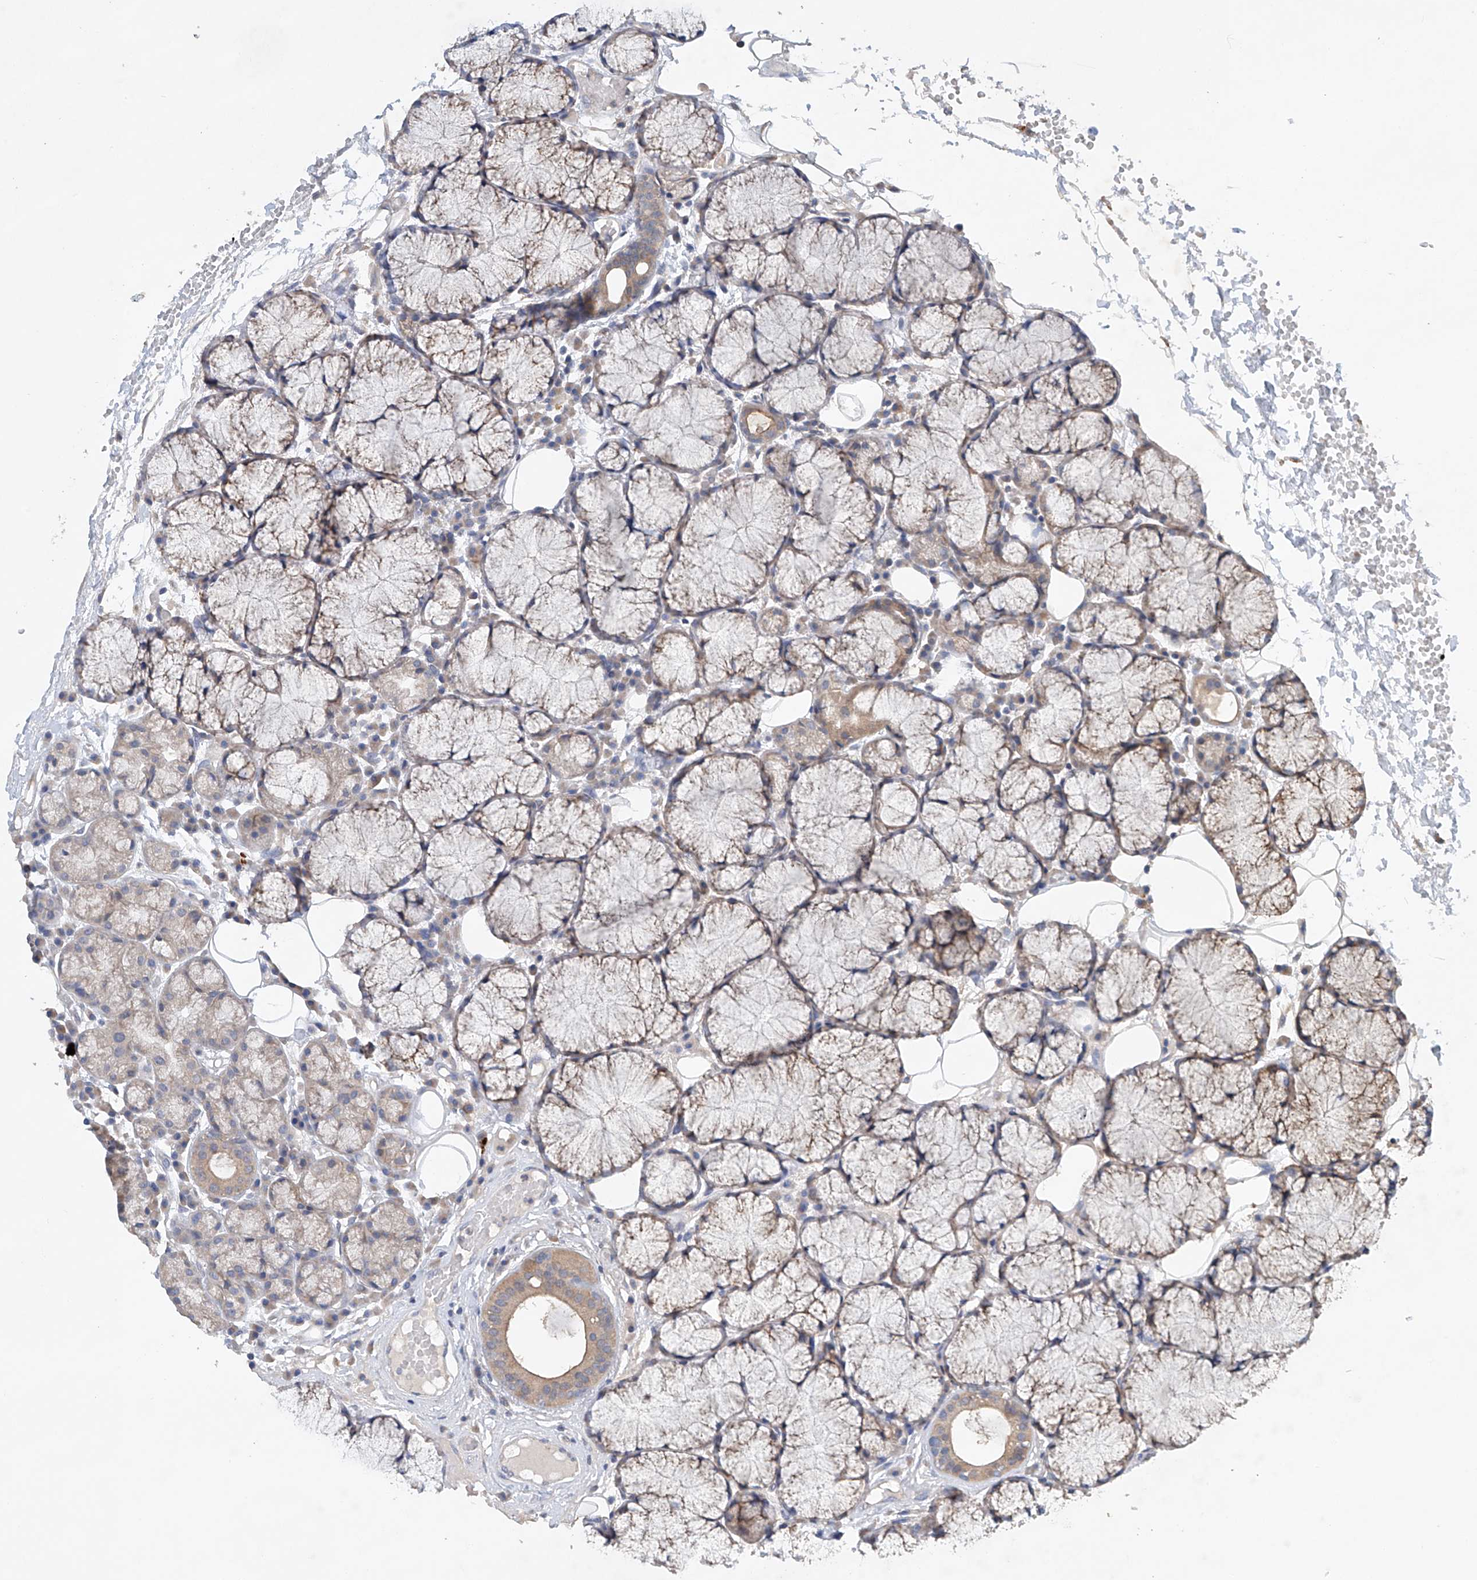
{"staining": {"intensity": "negative", "quantity": "none", "location": "none"}, "tissue": "oral mucosa", "cell_type": "Squamous epithelial cells", "image_type": "normal", "snomed": [{"axis": "morphology", "description": "Normal tissue, NOS"}, {"axis": "topography", "description": "Skeletal muscle"}, {"axis": "topography", "description": "Oral tissue"}, {"axis": "topography", "description": "Salivary gland"}, {"axis": "topography", "description": "Peripheral nerve tissue"}], "caption": "Micrograph shows no significant protein expression in squamous epithelial cells of benign oral mucosa.", "gene": "GPC4", "patient": {"sex": "male", "age": 54}}